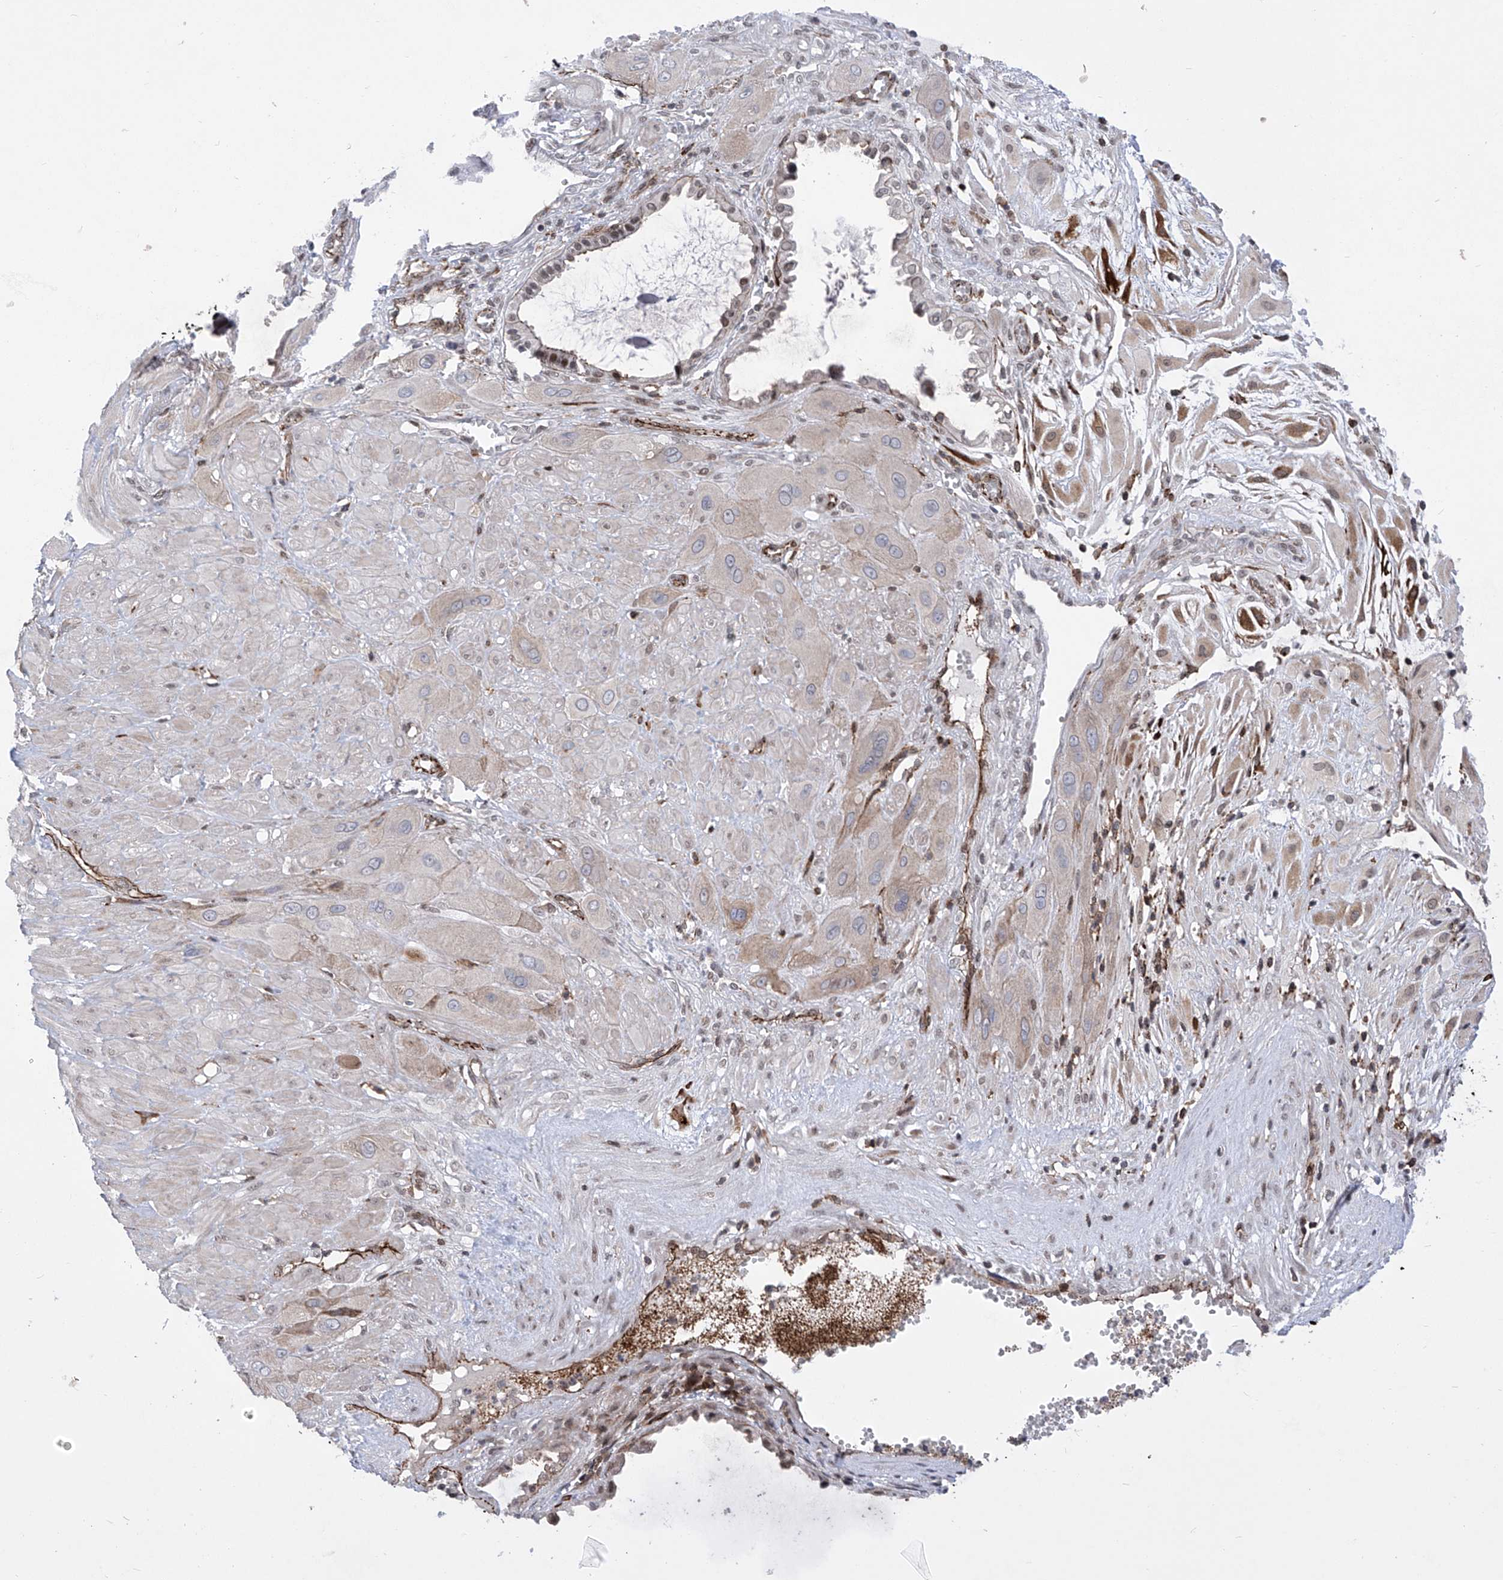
{"staining": {"intensity": "moderate", "quantity": "<25%", "location": "cytoplasmic/membranous"}, "tissue": "cervical cancer", "cell_type": "Tumor cells", "image_type": "cancer", "snomed": [{"axis": "morphology", "description": "Squamous cell carcinoma, NOS"}, {"axis": "topography", "description": "Cervix"}], "caption": "An image of human squamous cell carcinoma (cervical) stained for a protein reveals moderate cytoplasmic/membranous brown staining in tumor cells. (Stains: DAB (3,3'-diaminobenzidine) in brown, nuclei in blue, Microscopy: brightfield microscopy at high magnification).", "gene": "CEP290", "patient": {"sex": "female", "age": 34}}